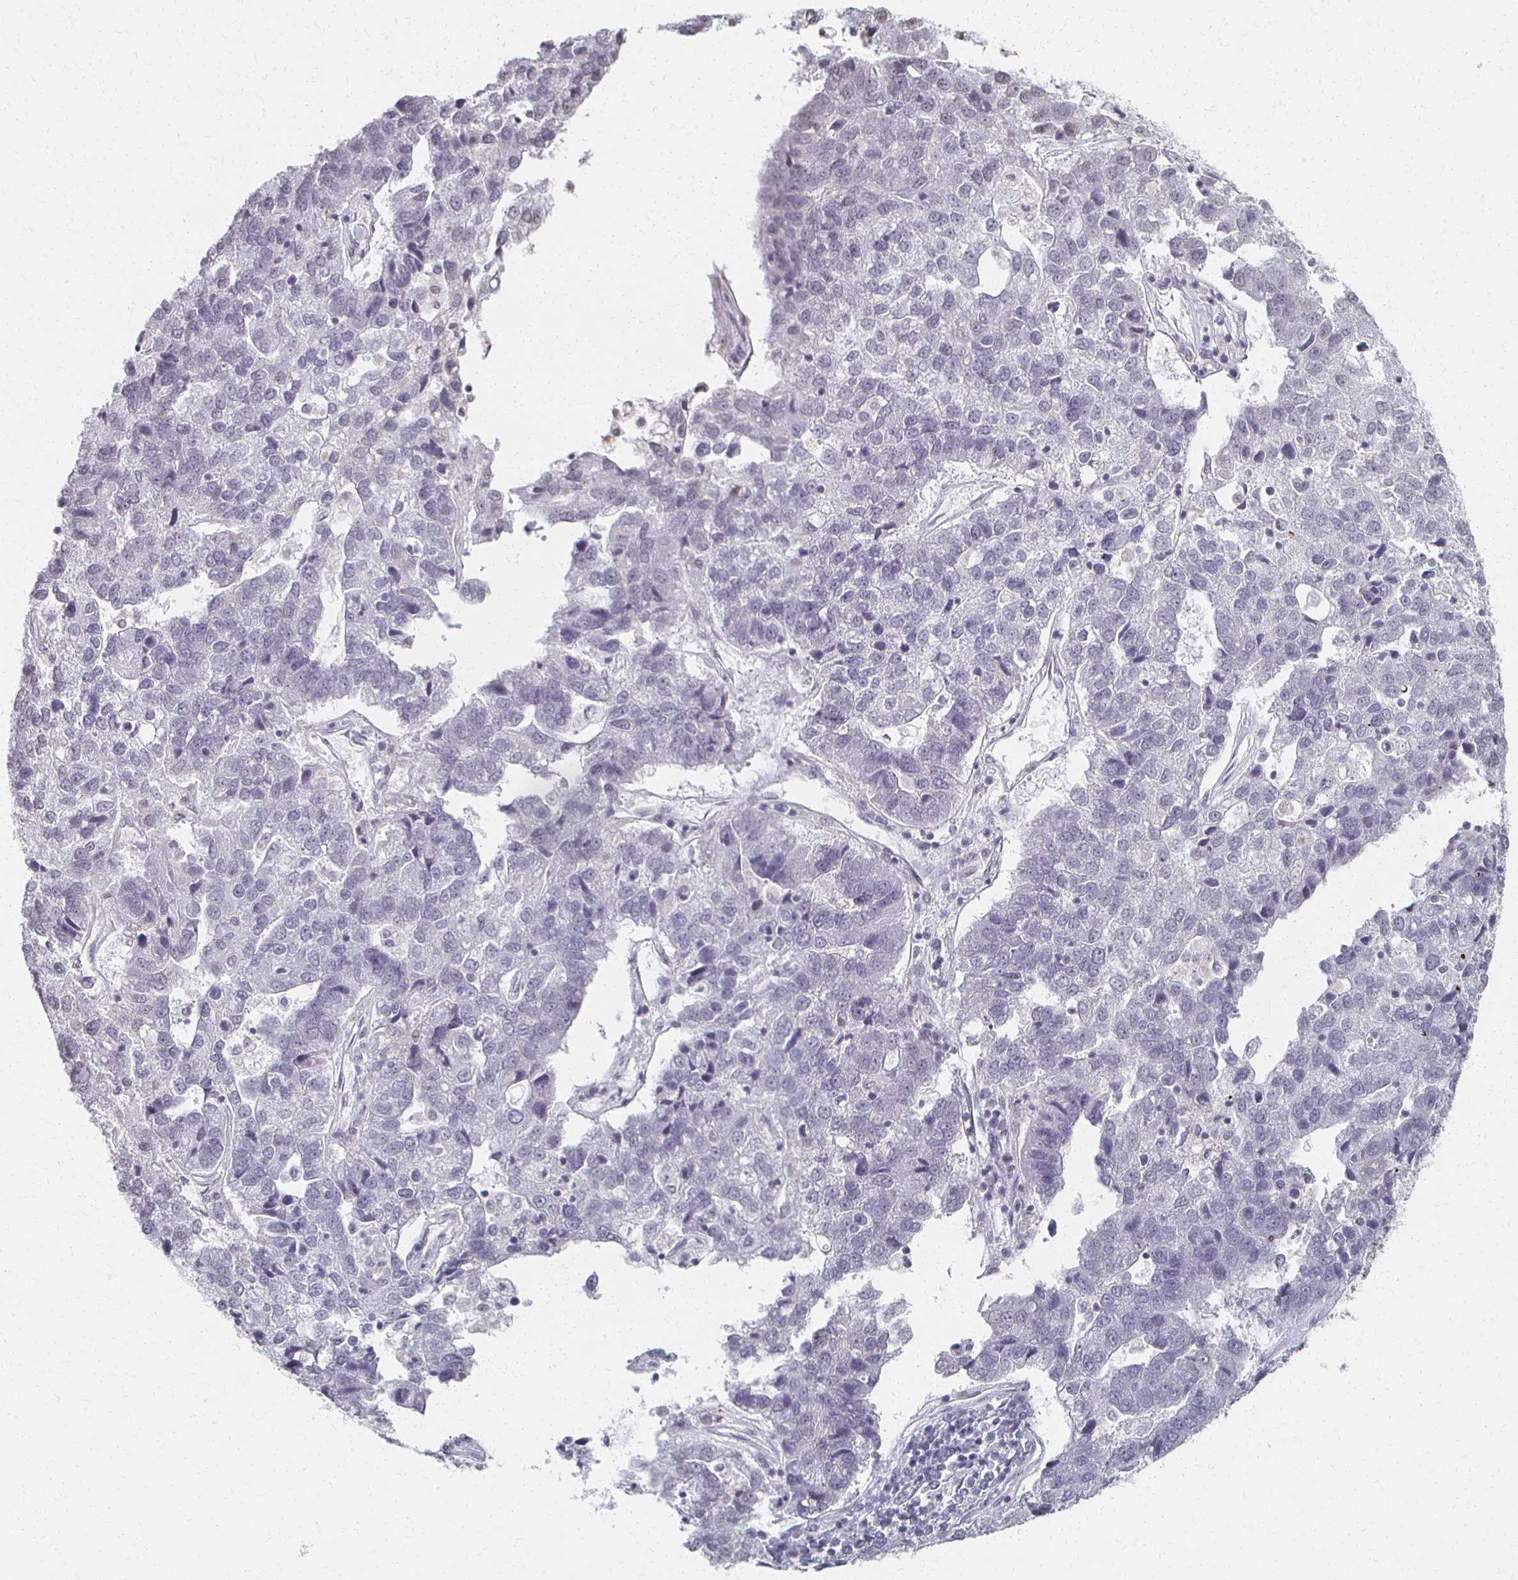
{"staining": {"intensity": "negative", "quantity": "none", "location": "none"}, "tissue": "pancreatic cancer", "cell_type": "Tumor cells", "image_type": "cancer", "snomed": [{"axis": "morphology", "description": "Adenocarcinoma, NOS"}, {"axis": "topography", "description": "Pancreas"}], "caption": "An immunohistochemistry (IHC) micrograph of adenocarcinoma (pancreatic) is shown. There is no staining in tumor cells of adenocarcinoma (pancreatic). Nuclei are stained in blue.", "gene": "DAB1", "patient": {"sex": "female", "age": 61}}